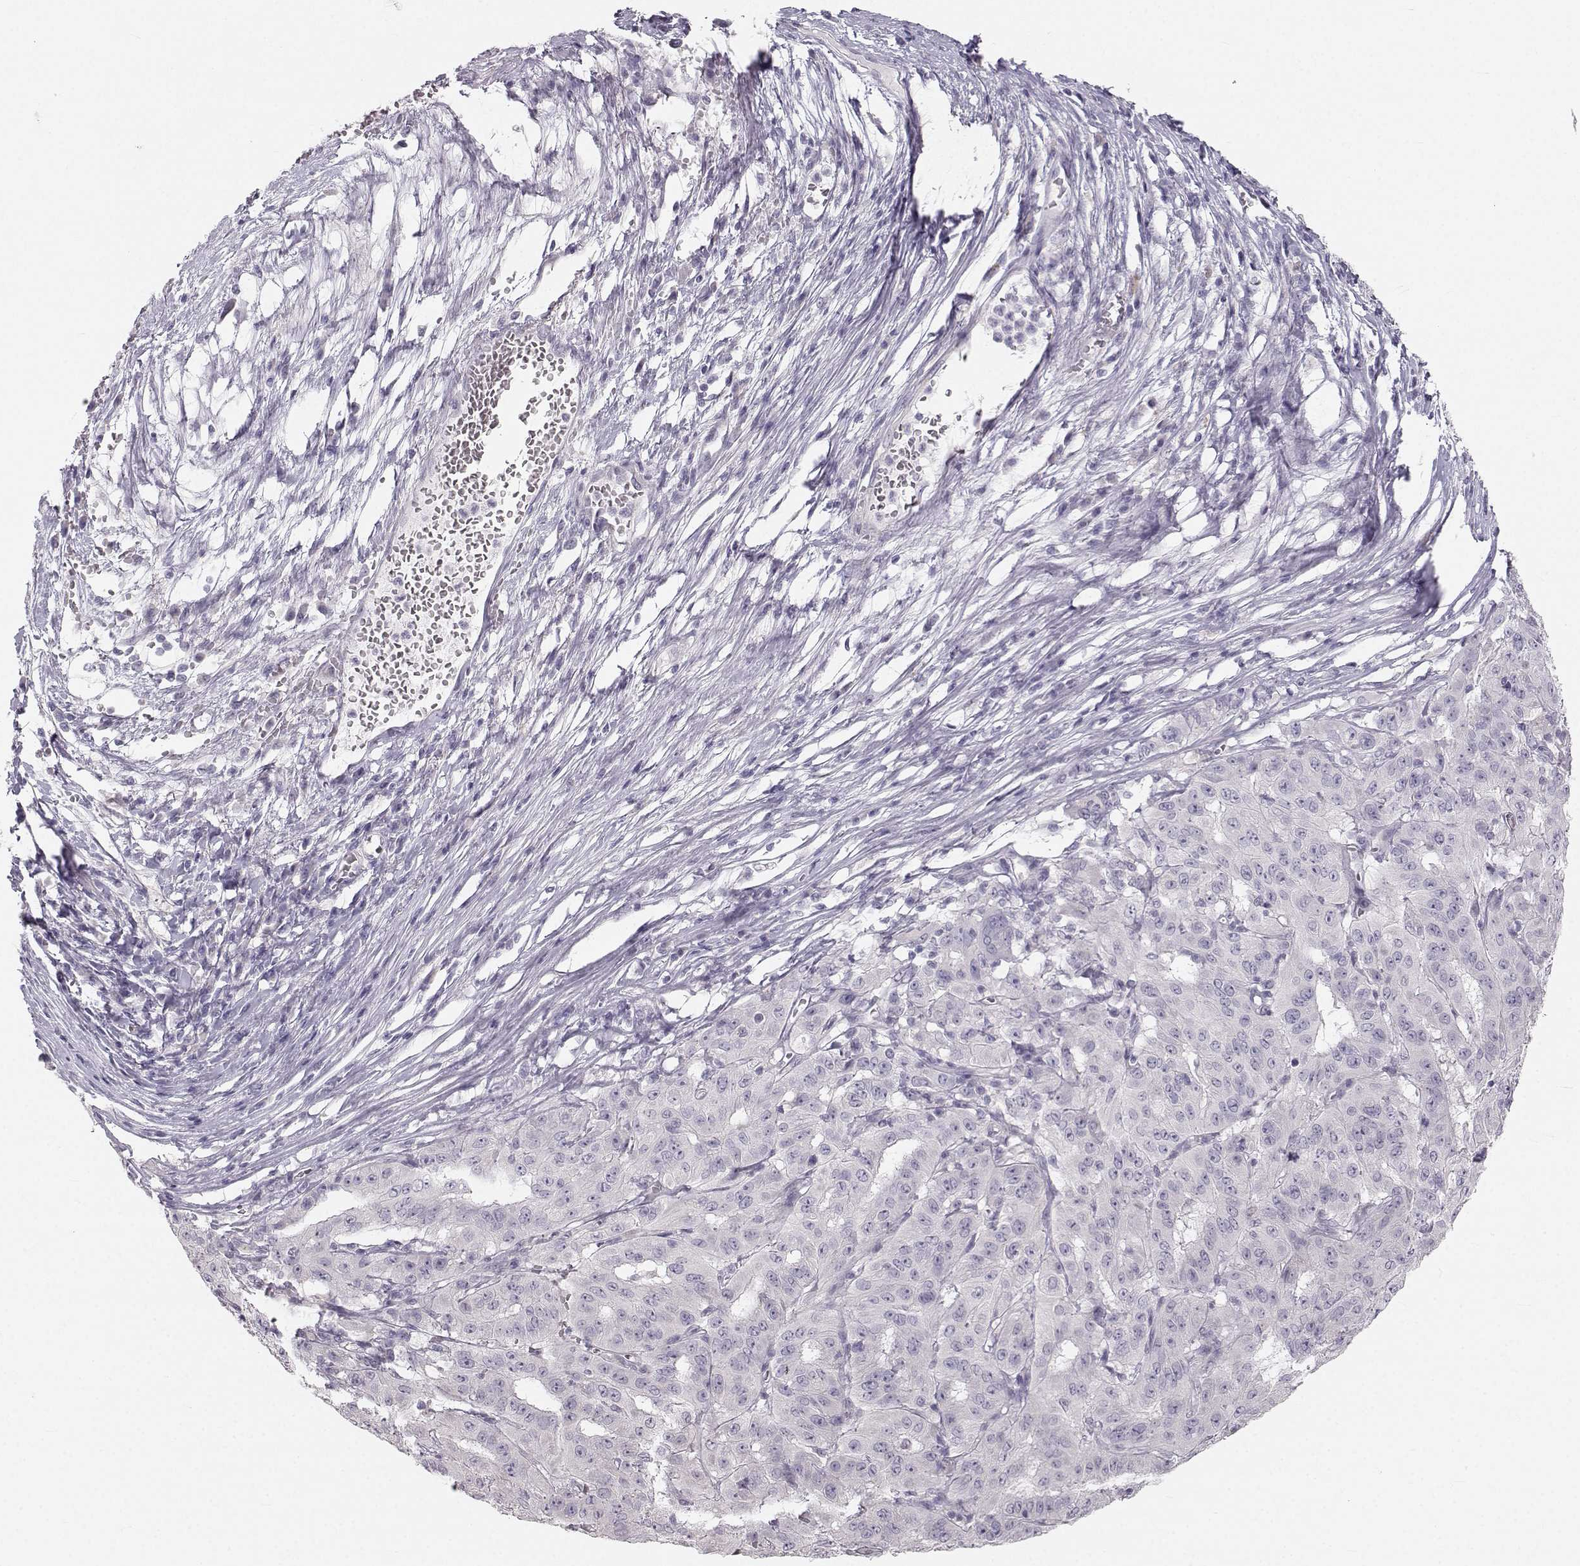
{"staining": {"intensity": "negative", "quantity": "none", "location": "none"}, "tissue": "pancreatic cancer", "cell_type": "Tumor cells", "image_type": "cancer", "snomed": [{"axis": "morphology", "description": "Adenocarcinoma, NOS"}, {"axis": "topography", "description": "Pancreas"}], "caption": "Pancreatic adenocarcinoma was stained to show a protein in brown. There is no significant expression in tumor cells. (DAB (3,3'-diaminobenzidine) IHC visualized using brightfield microscopy, high magnification).", "gene": "OIP5", "patient": {"sex": "male", "age": 63}}